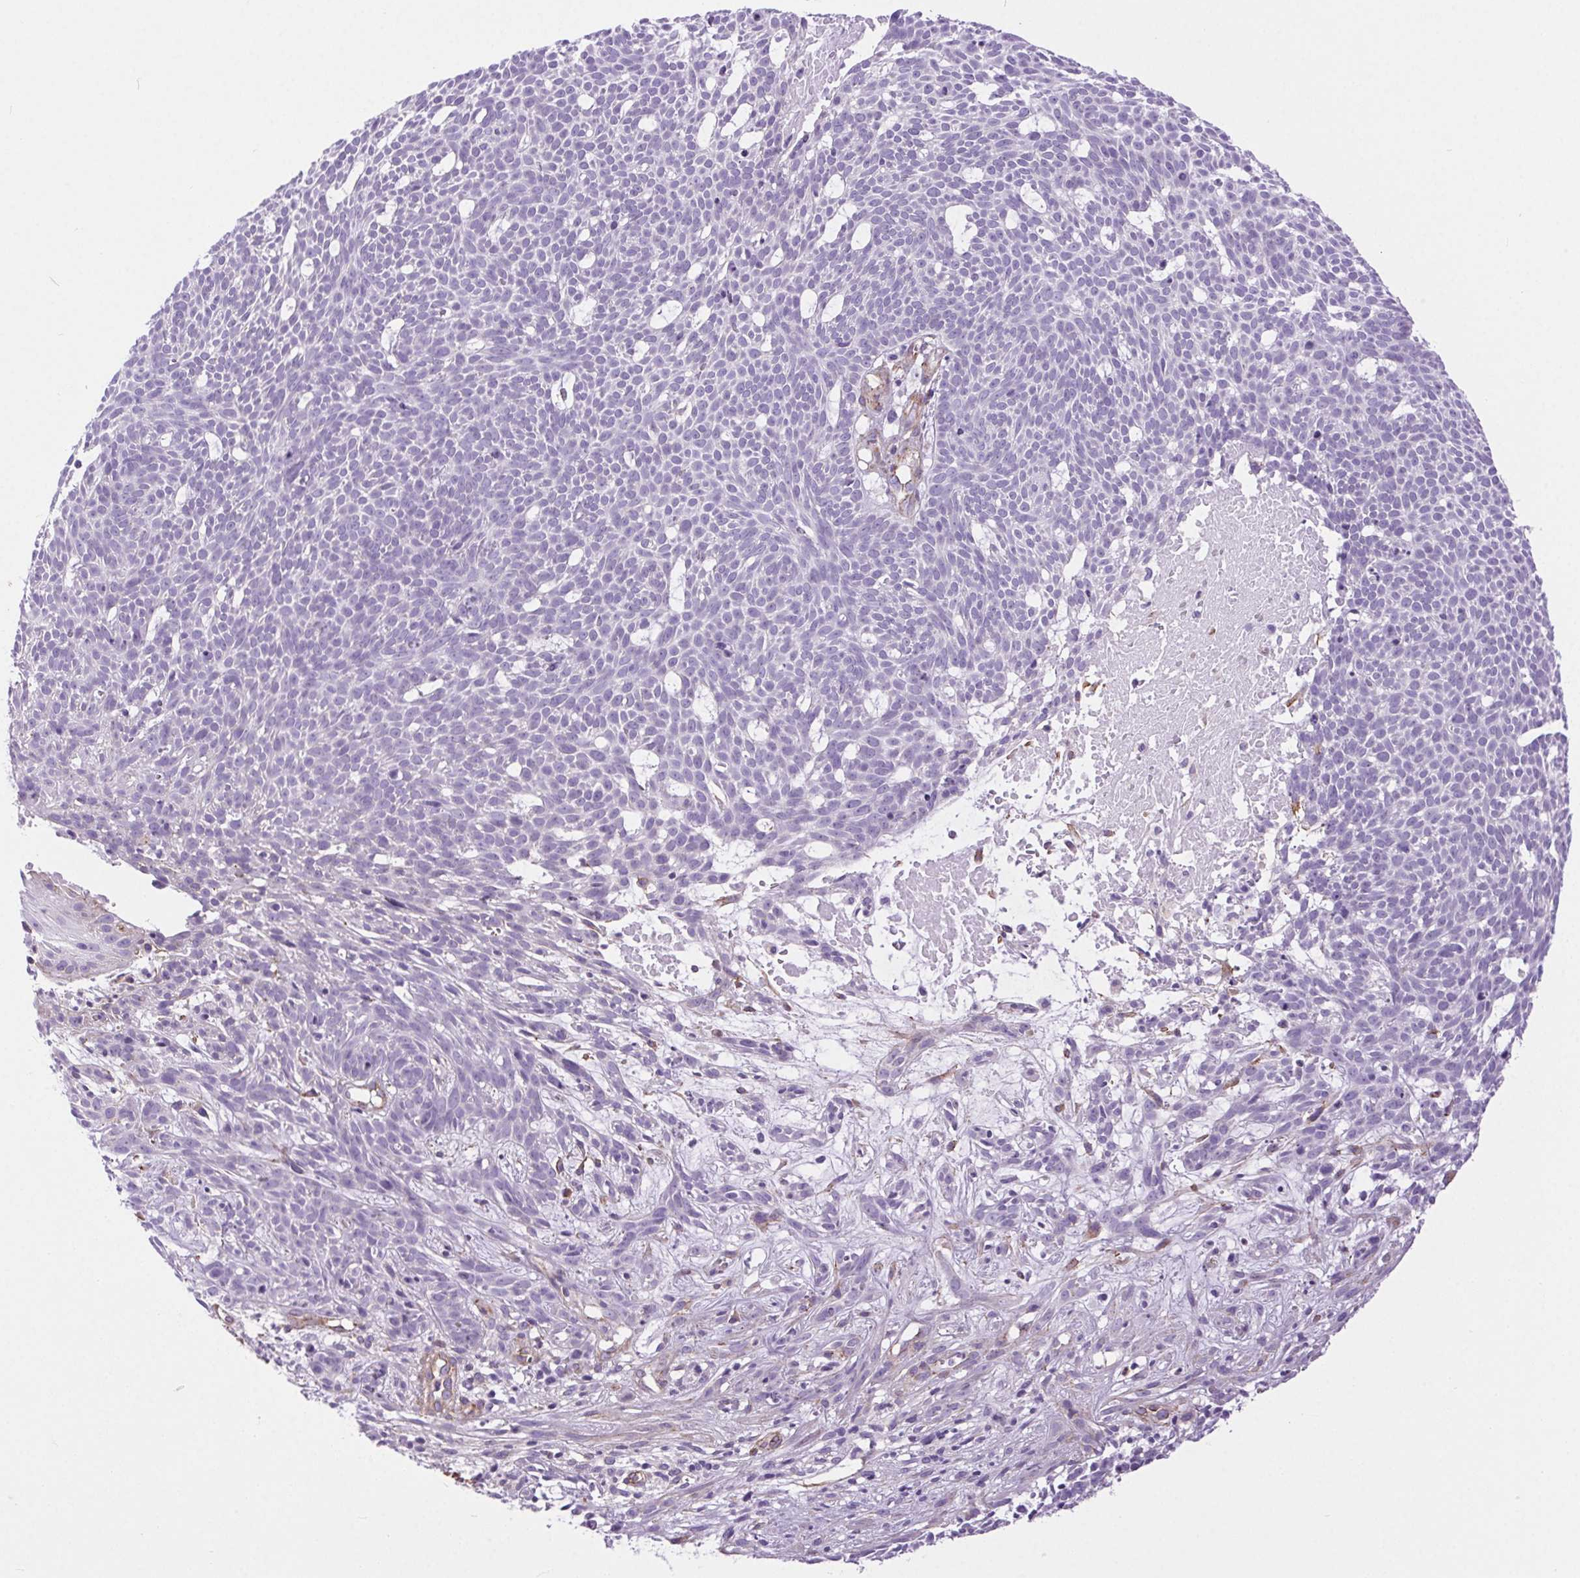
{"staining": {"intensity": "negative", "quantity": "none", "location": "none"}, "tissue": "skin cancer", "cell_type": "Tumor cells", "image_type": "cancer", "snomed": [{"axis": "morphology", "description": "Basal cell carcinoma"}, {"axis": "topography", "description": "Skin"}], "caption": "This is an IHC micrograph of human skin basal cell carcinoma. There is no staining in tumor cells.", "gene": "SHCBP1L", "patient": {"sex": "male", "age": 59}}